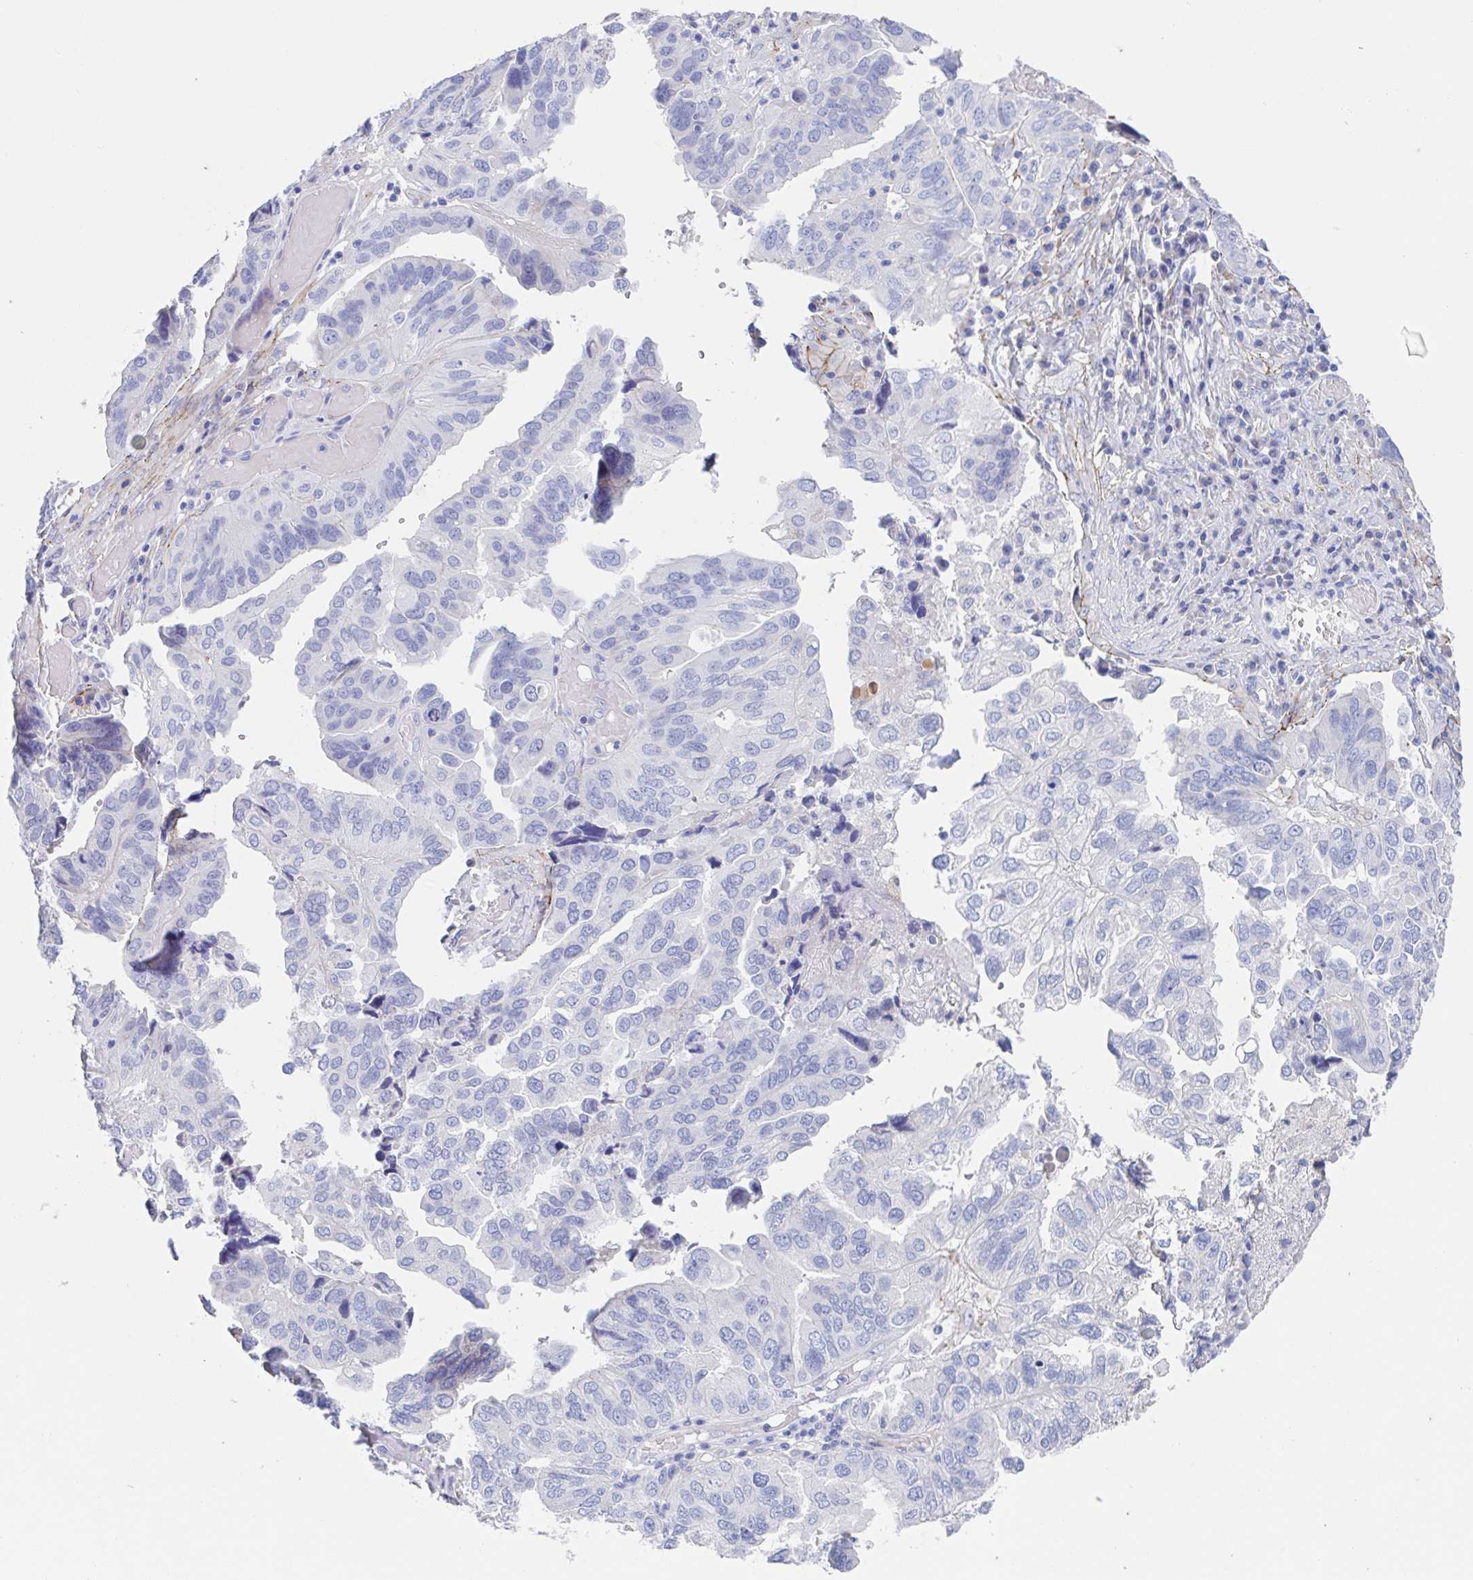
{"staining": {"intensity": "negative", "quantity": "none", "location": "none"}, "tissue": "ovarian cancer", "cell_type": "Tumor cells", "image_type": "cancer", "snomed": [{"axis": "morphology", "description": "Cystadenocarcinoma, serous, NOS"}, {"axis": "topography", "description": "Ovary"}], "caption": "An image of ovarian serous cystadenocarcinoma stained for a protein shows no brown staining in tumor cells.", "gene": "CDH2", "patient": {"sex": "female", "age": 79}}